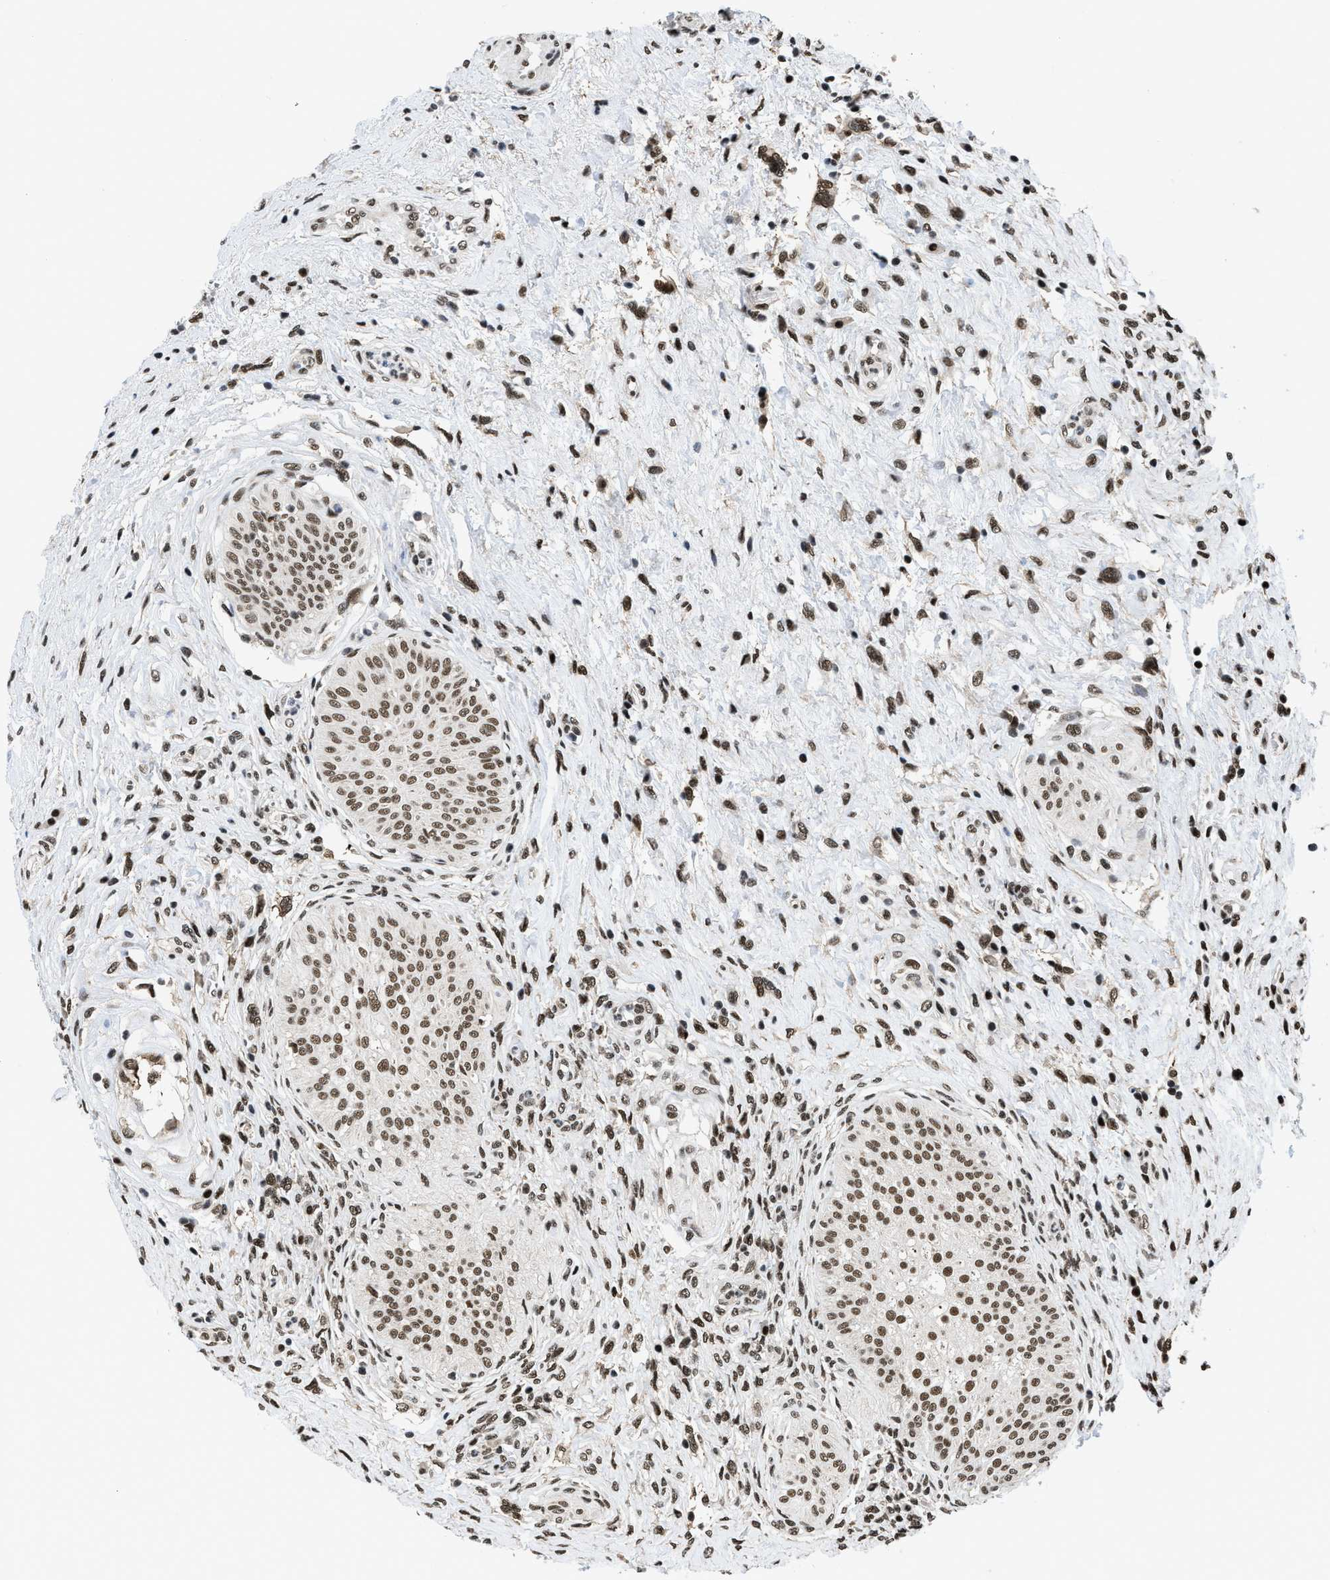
{"staining": {"intensity": "strong", "quantity": ">75%", "location": "nuclear"}, "tissue": "urinary bladder", "cell_type": "Urothelial cells", "image_type": "normal", "snomed": [{"axis": "morphology", "description": "Normal tissue, NOS"}, {"axis": "topography", "description": "Urinary bladder"}], "caption": "Immunohistochemical staining of normal human urinary bladder demonstrates strong nuclear protein staining in about >75% of urothelial cells. (IHC, brightfield microscopy, high magnification).", "gene": "HNRNPF", "patient": {"sex": "male", "age": 46}}